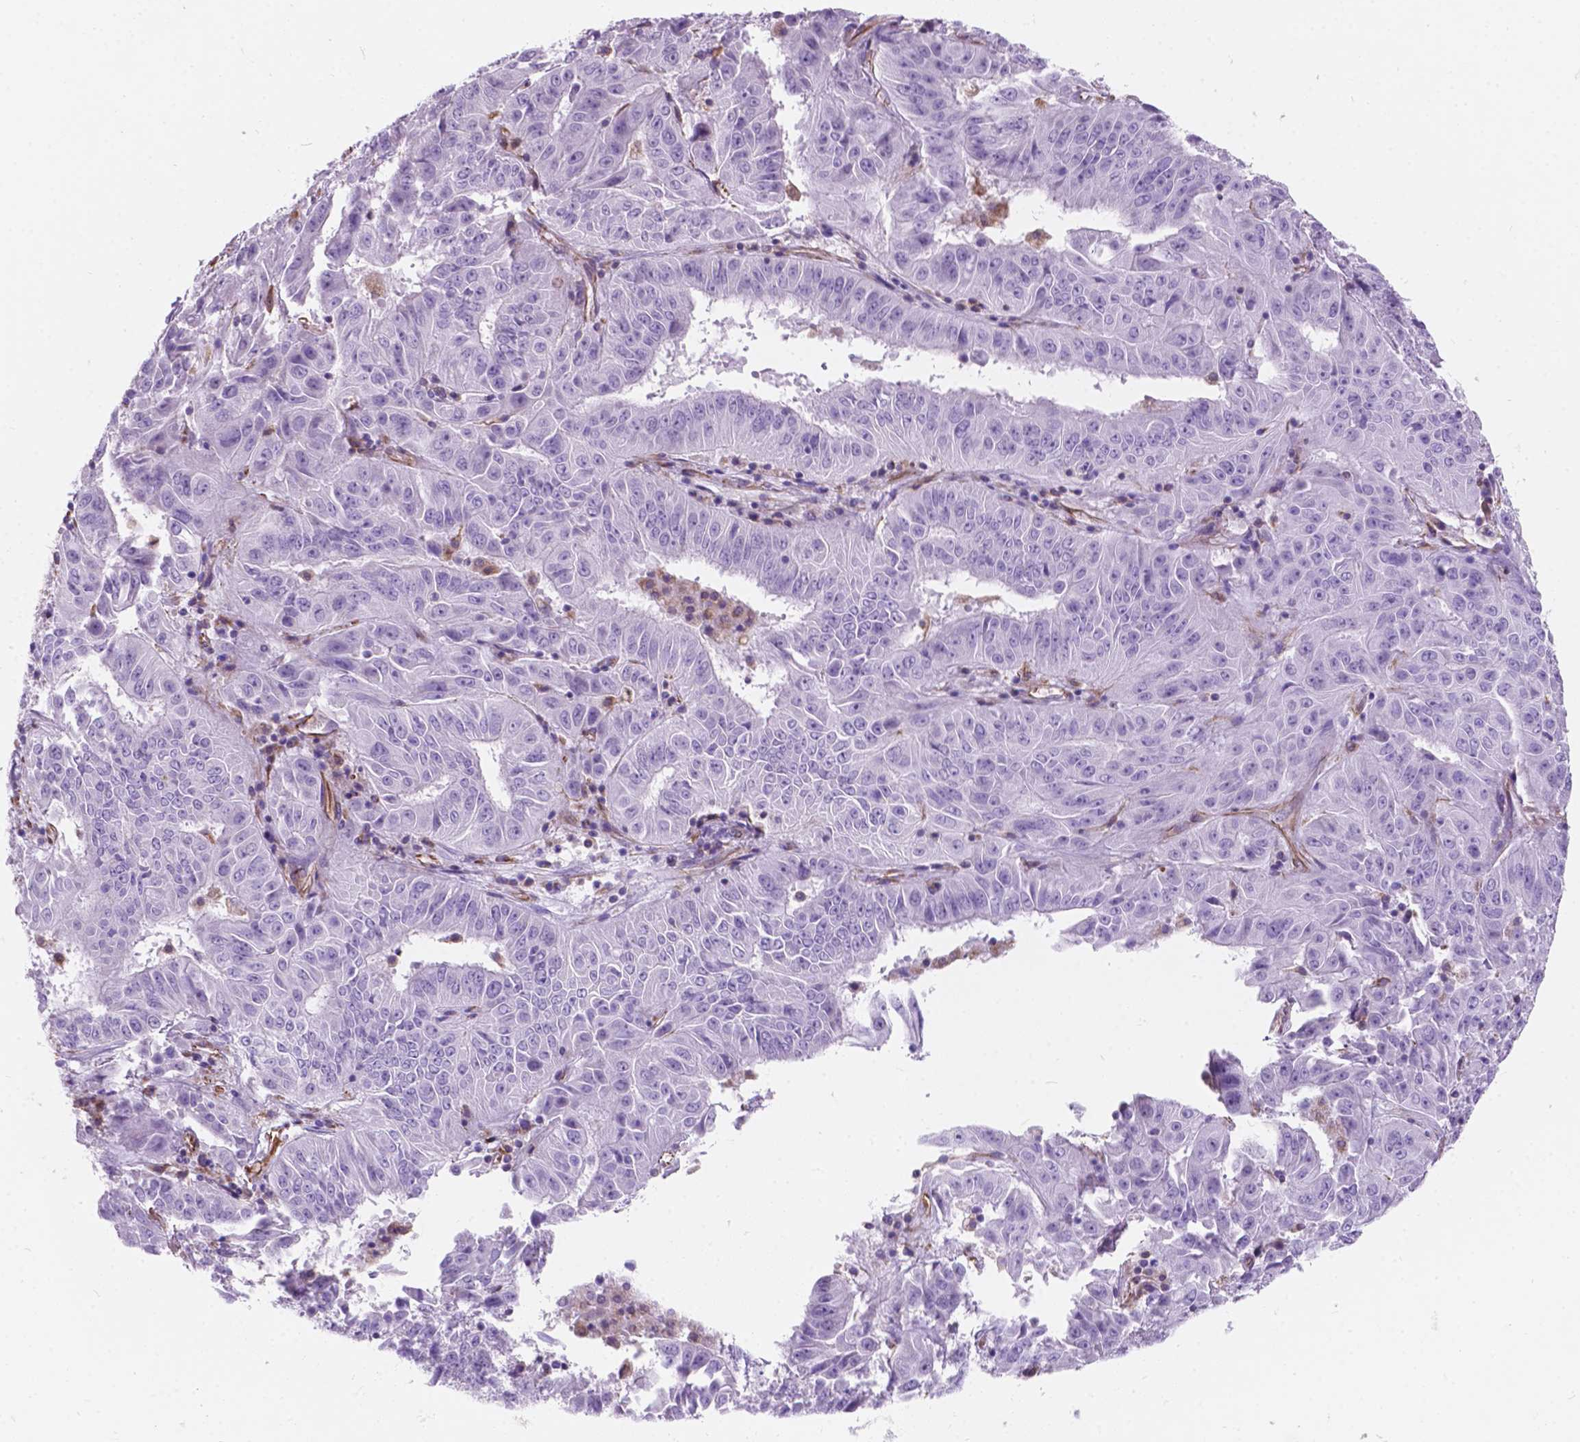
{"staining": {"intensity": "negative", "quantity": "none", "location": "none"}, "tissue": "pancreatic cancer", "cell_type": "Tumor cells", "image_type": "cancer", "snomed": [{"axis": "morphology", "description": "Adenocarcinoma, NOS"}, {"axis": "topography", "description": "Pancreas"}], "caption": "Pancreatic cancer (adenocarcinoma) stained for a protein using immunohistochemistry demonstrates no positivity tumor cells.", "gene": "AMOT", "patient": {"sex": "male", "age": 63}}